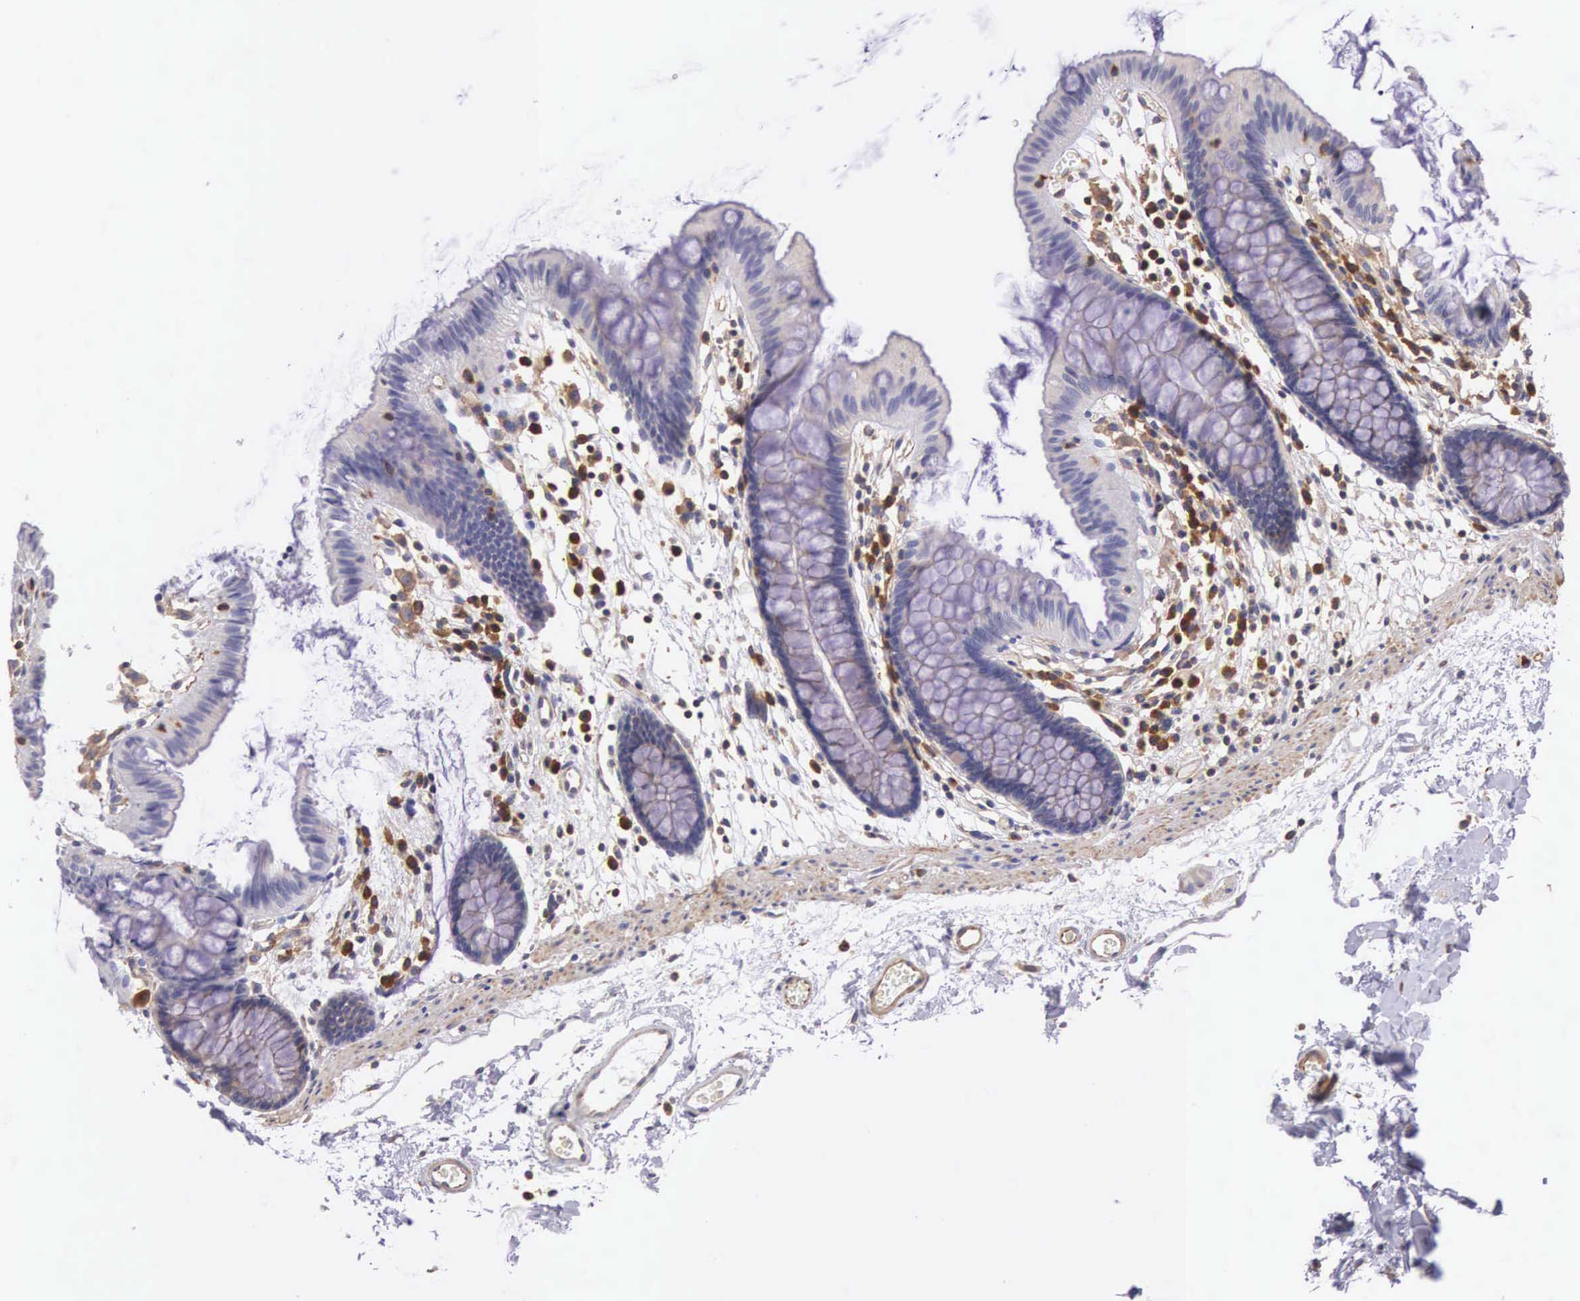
{"staining": {"intensity": "weak", "quantity": ">75%", "location": "cytoplasmic/membranous"}, "tissue": "colon", "cell_type": "Endothelial cells", "image_type": "normal", "snomed": [{"axis": "morphology", "description": "Normal tissue, NOS"}, {"axis": "topography", "description": "Colon"}], "caption": "Colon stained with a protein marker shows weak staining in endothelial cells.", "gene": "OSBPL3", "patient": {"sex": "male", "age": 54}}